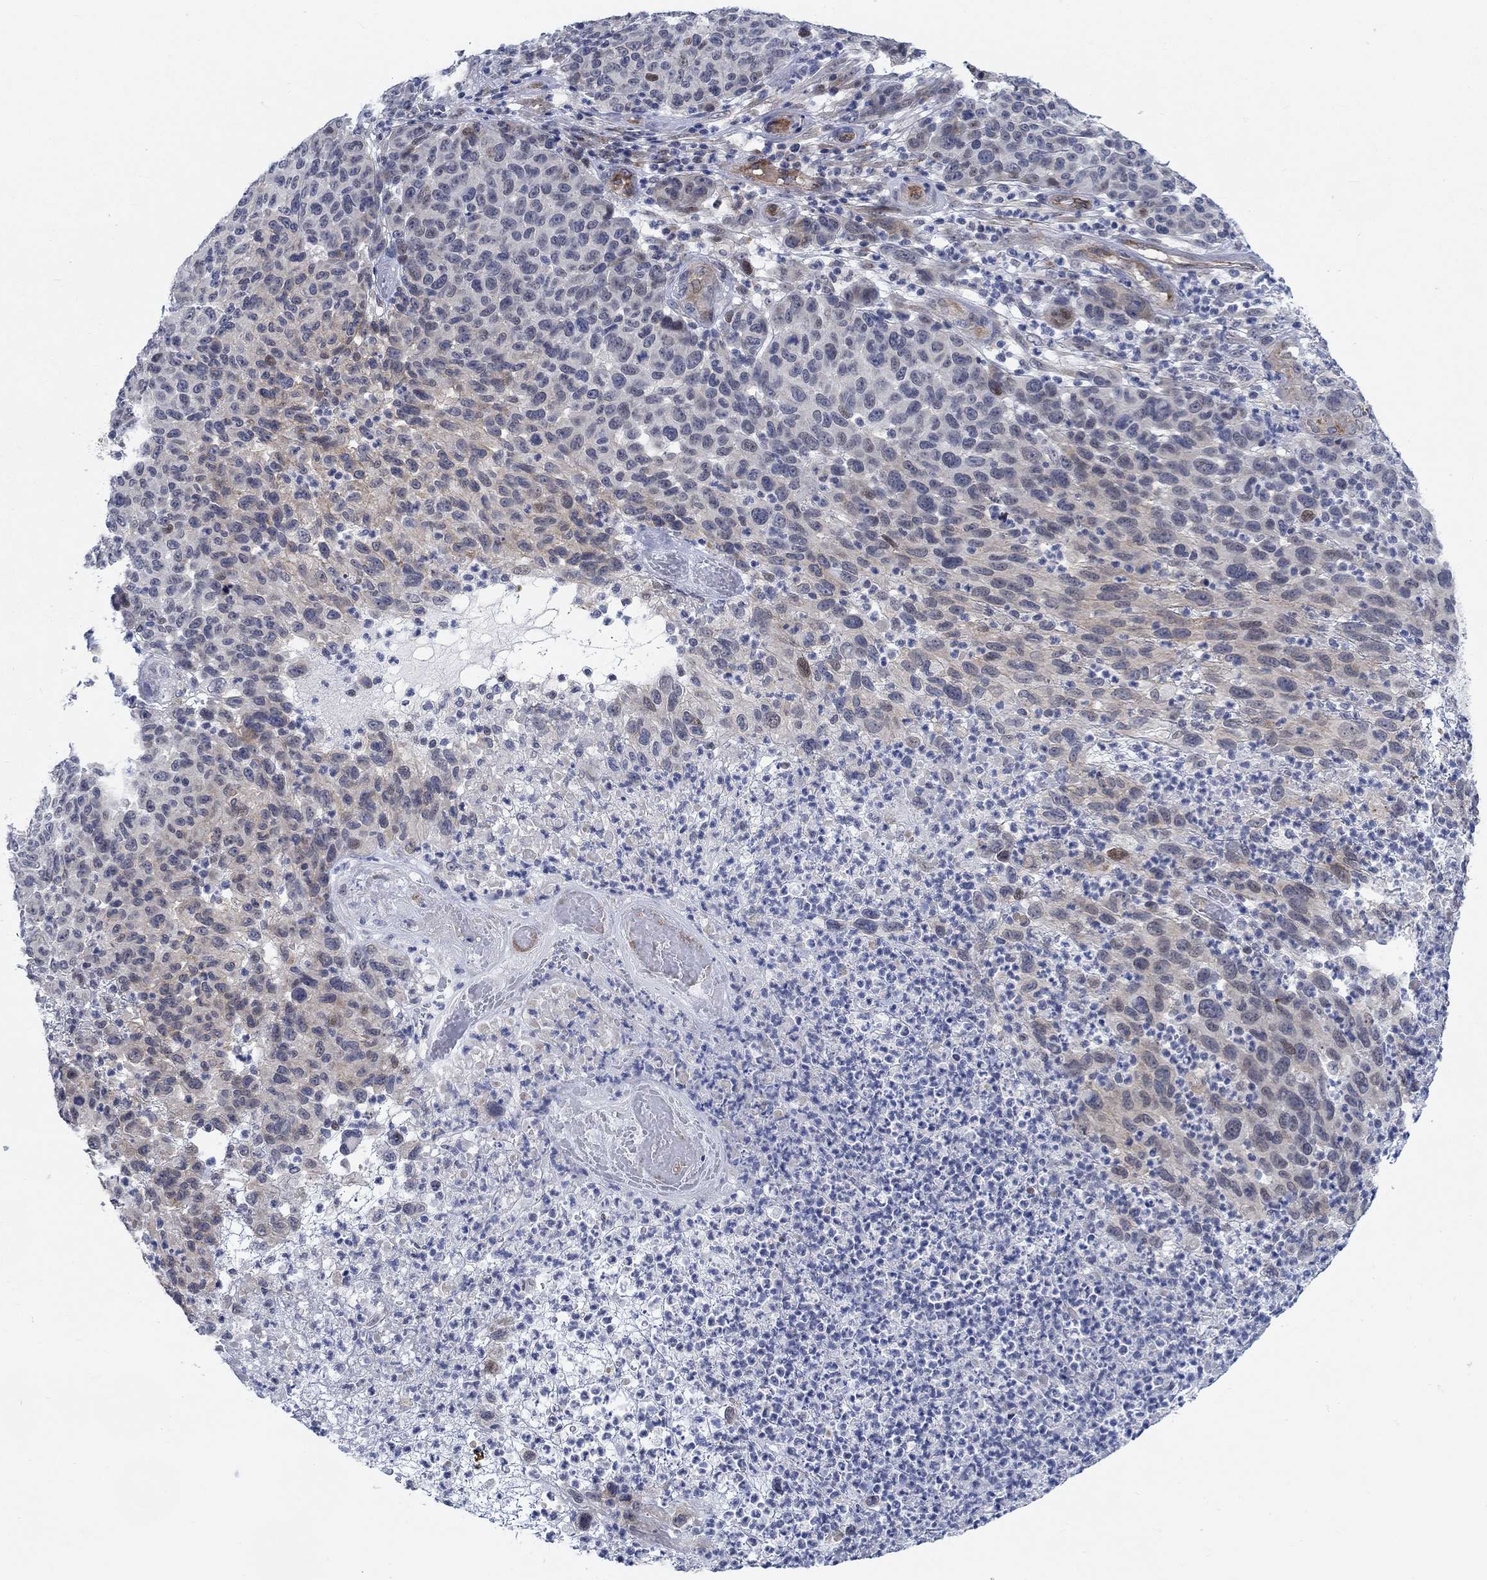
{"staining": {"intensity": "weak", "quantity": "<25%", "location": "cytoplasmic/membranous,nuclear"}, "tissue": "melanoma", "cell_type": "Tumor cells", "image_type": "cancer", "snomed": [{"axis": "morphology", "description": "Malignant melanoma, NOS"}, {"axis": "topography", "description": "Skin"}], "caption": "IHC micrograph of human melanoma stained for a protein (brown), which reveals no positivity in tumor cells.", "gene": "KCNH8", "patient": {"sex": "male", "age": 59}}